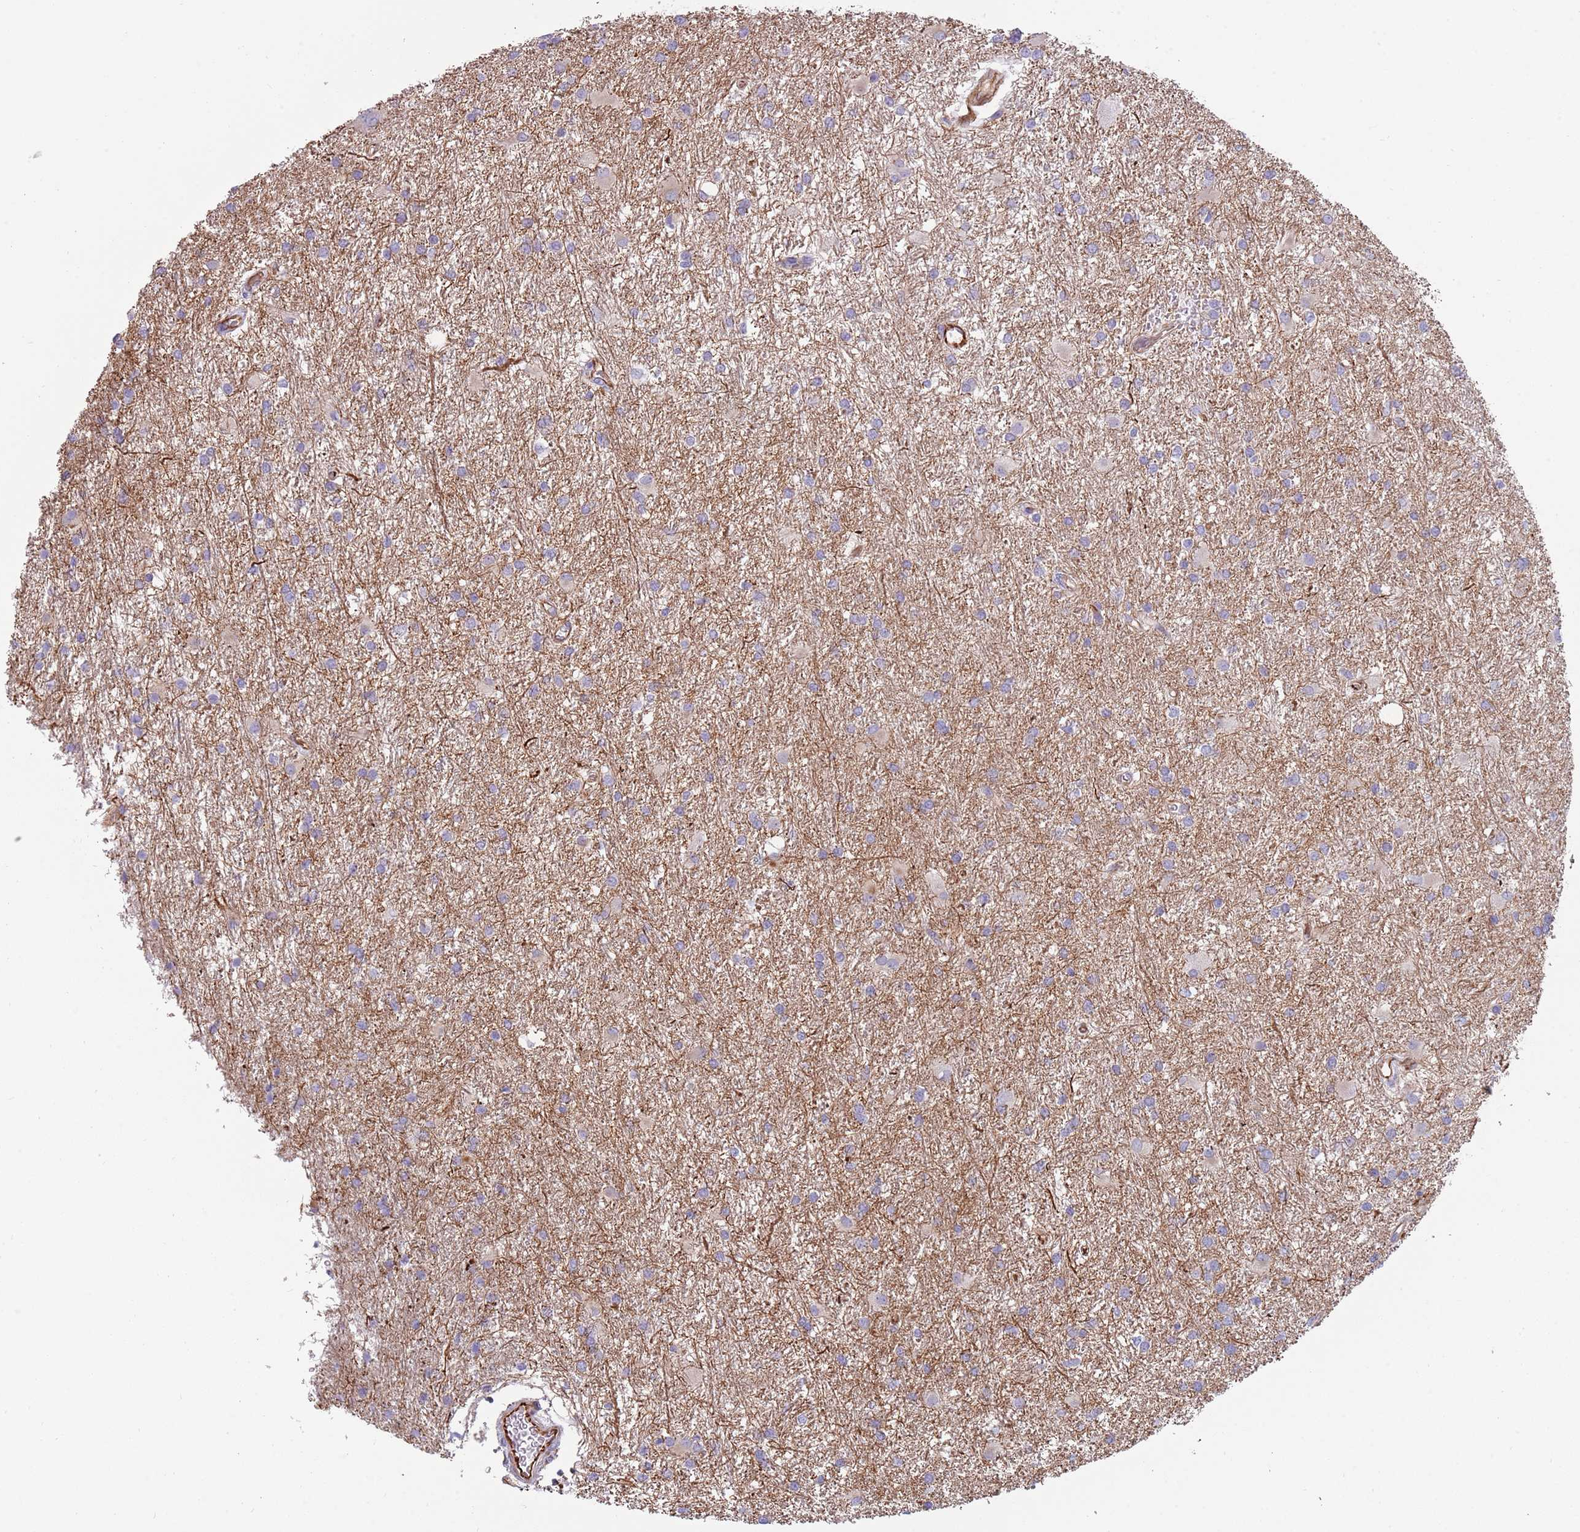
{"staining": {"intensity": "weak", "quantity": "<25%", "location": "cytoplasmic/membranous"}, "tissue": "glioma", "cell_type": "Tumor cells", "image_type": "cancer", "snomed": [{"axis": "morphology", "description": "Glioma, malignant, High grade"}, {"axis": "topography", "description": "Brain"}], "caption": "There is no significant positivity in tumor cells of malignant high-grade glioma. (DAB (3,3'-diaminobenzidine) immunohistochemistry visualized using brightfield microscopy, high magnification).", "gene": "MOGAT1", "patient": {"sex": "female", "age": 50}}